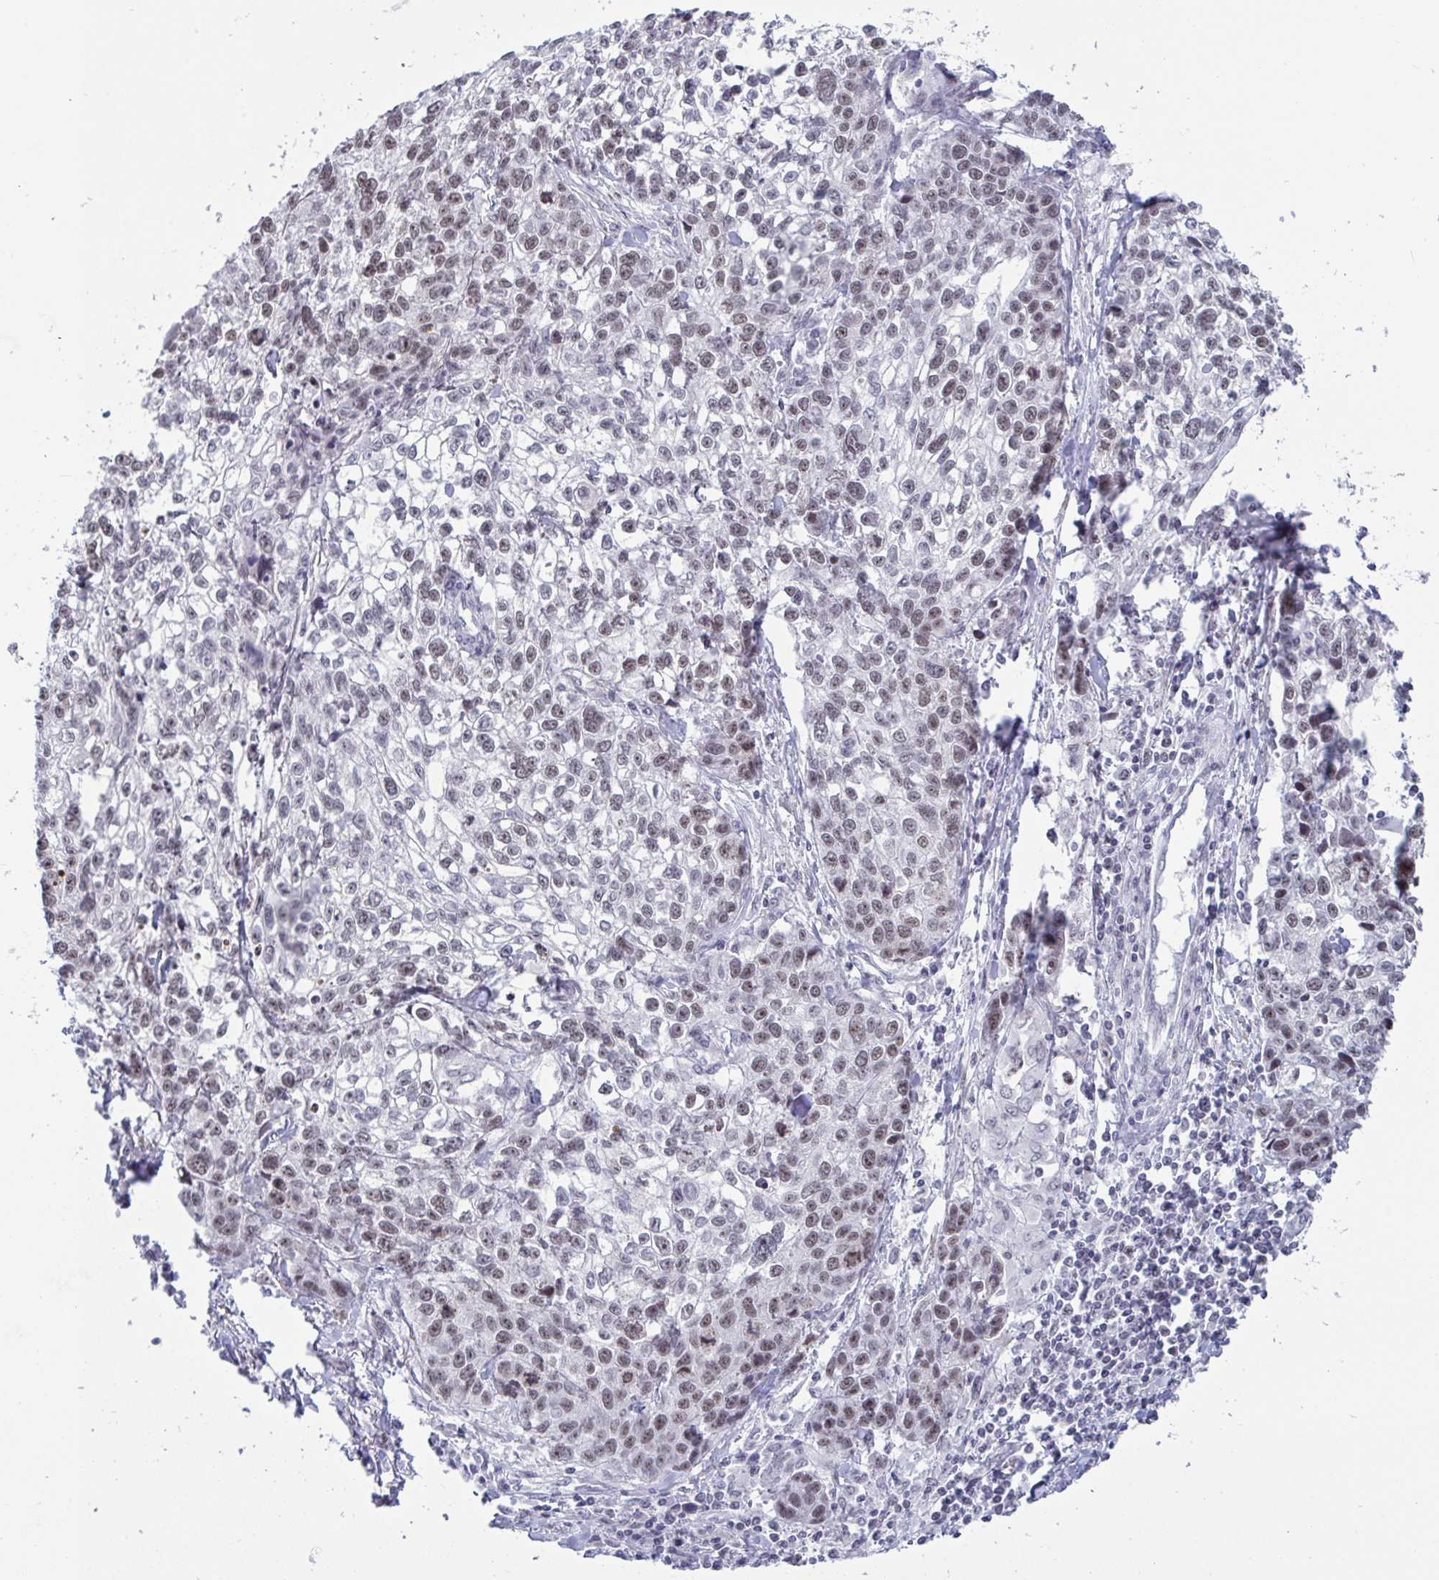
{"staining": {"intensity": "weak", "quantity": "25%-75%", "location": "nuclear"}, "tissue": "lung cancer", "cell_type": "Tumor cells", "image_type": "cancer", "snomed": [{"axis": "morphology", "description": "Squamous cell carcinoma, NOS"}, {"axis": "topography", "description": "Lung"}], "caption": "DAB immunohistochemical staining of human squamous cell carcinoma (lung) exhibits weak nuclear protein positivity in about 25%-75% of tumor cells.", "gene": "SUPT16H", "patient": {"sex": "male", "age": 74}}